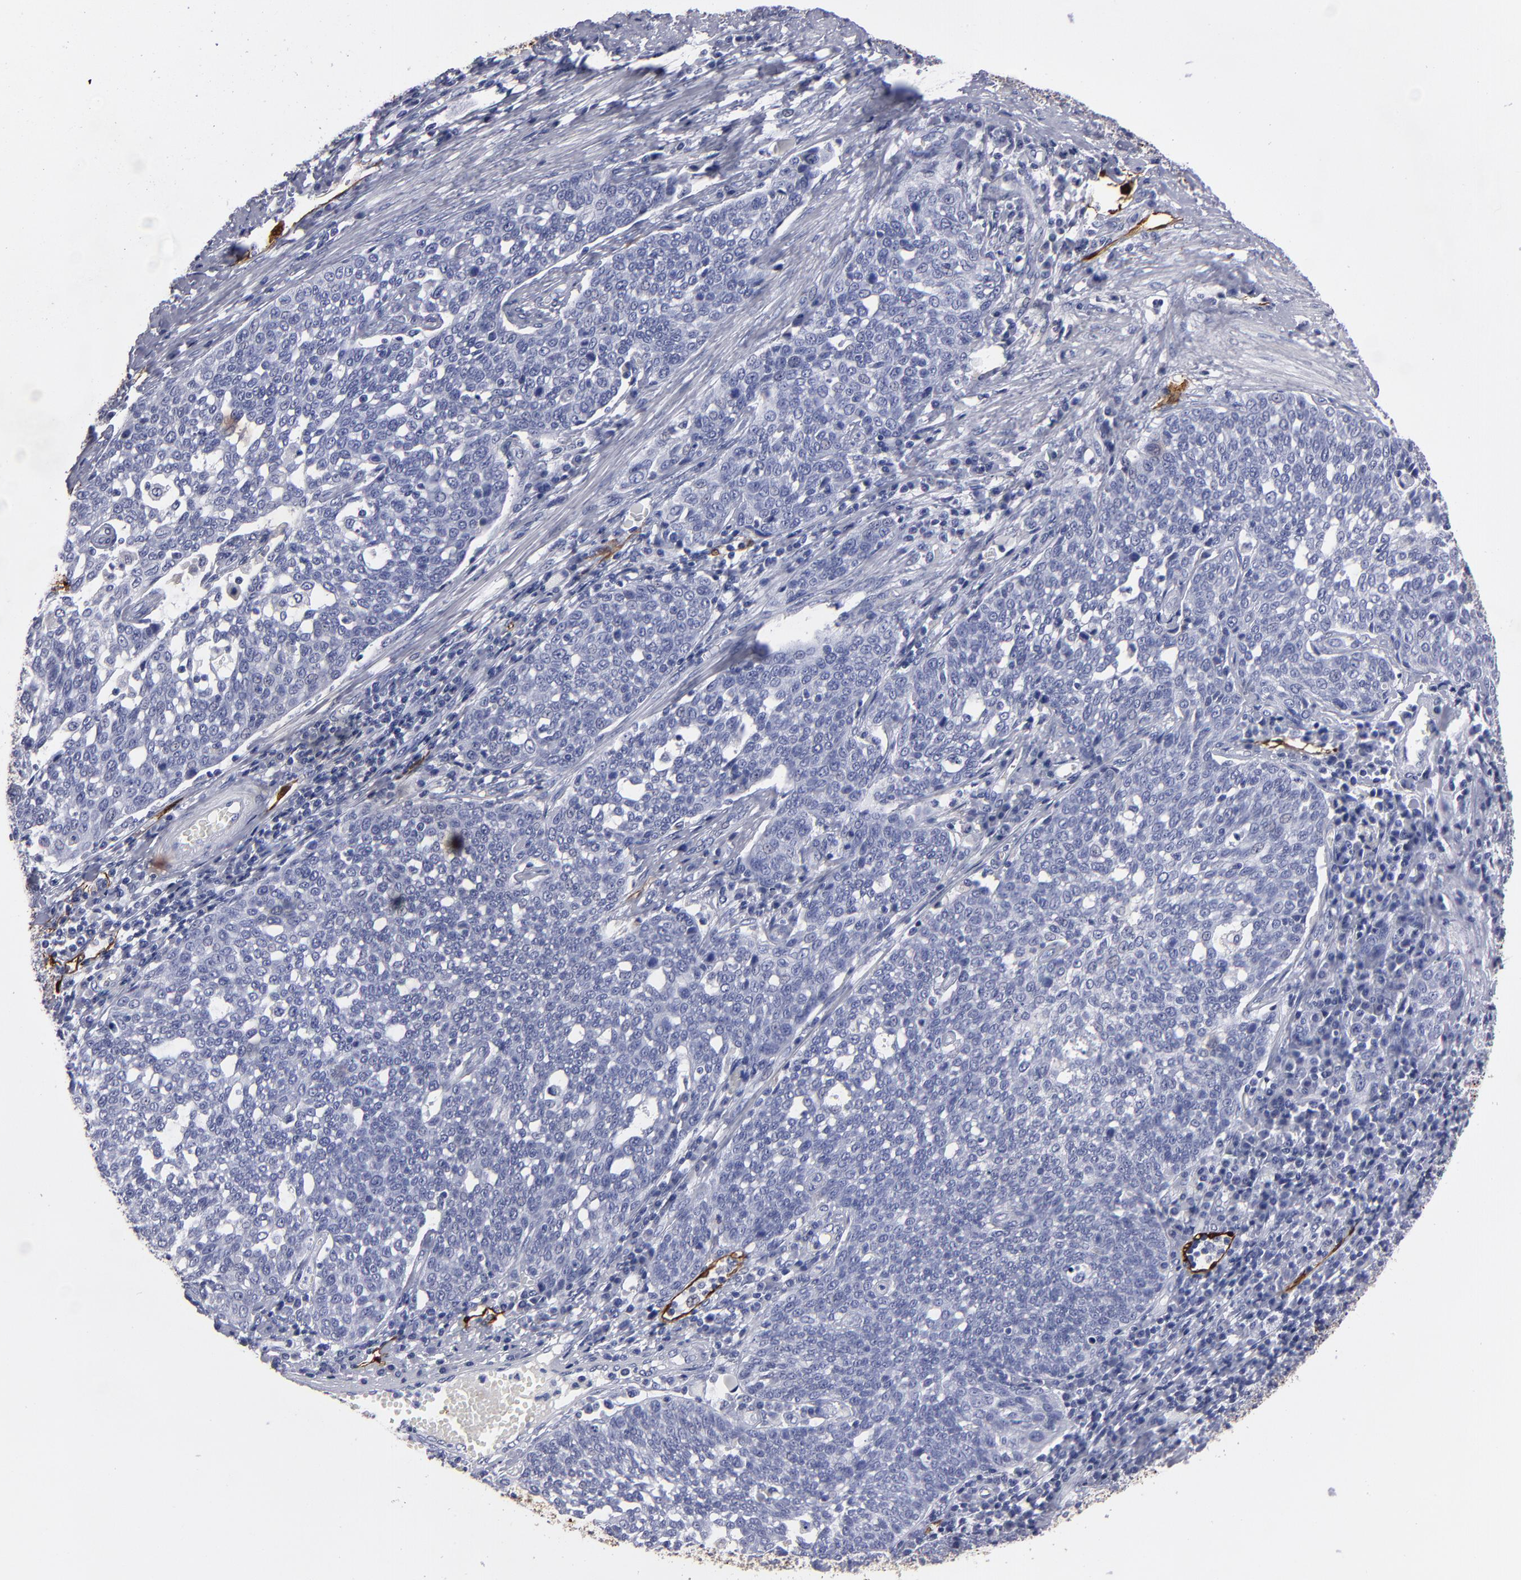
{"staining": {"intensity": "negative", "quantity": "none", "location": "none"}, "tissue": "cervical cancer", "cell_type": "Tumor cells", "image_type": "cancer", "snomed": [{"axis": "morphology", "description": "Squamous cell carcinoma, NOS"}, {"axis": "topography", "description": "Cervix"}], "caption": "Immunohistochemistry image of neoplastic tissue: human cervical cancer stained with DAB shows no significant protein staining in tumor cells.", "gene": "FABP4", "patient": {"sex": "female", "age": 34}}